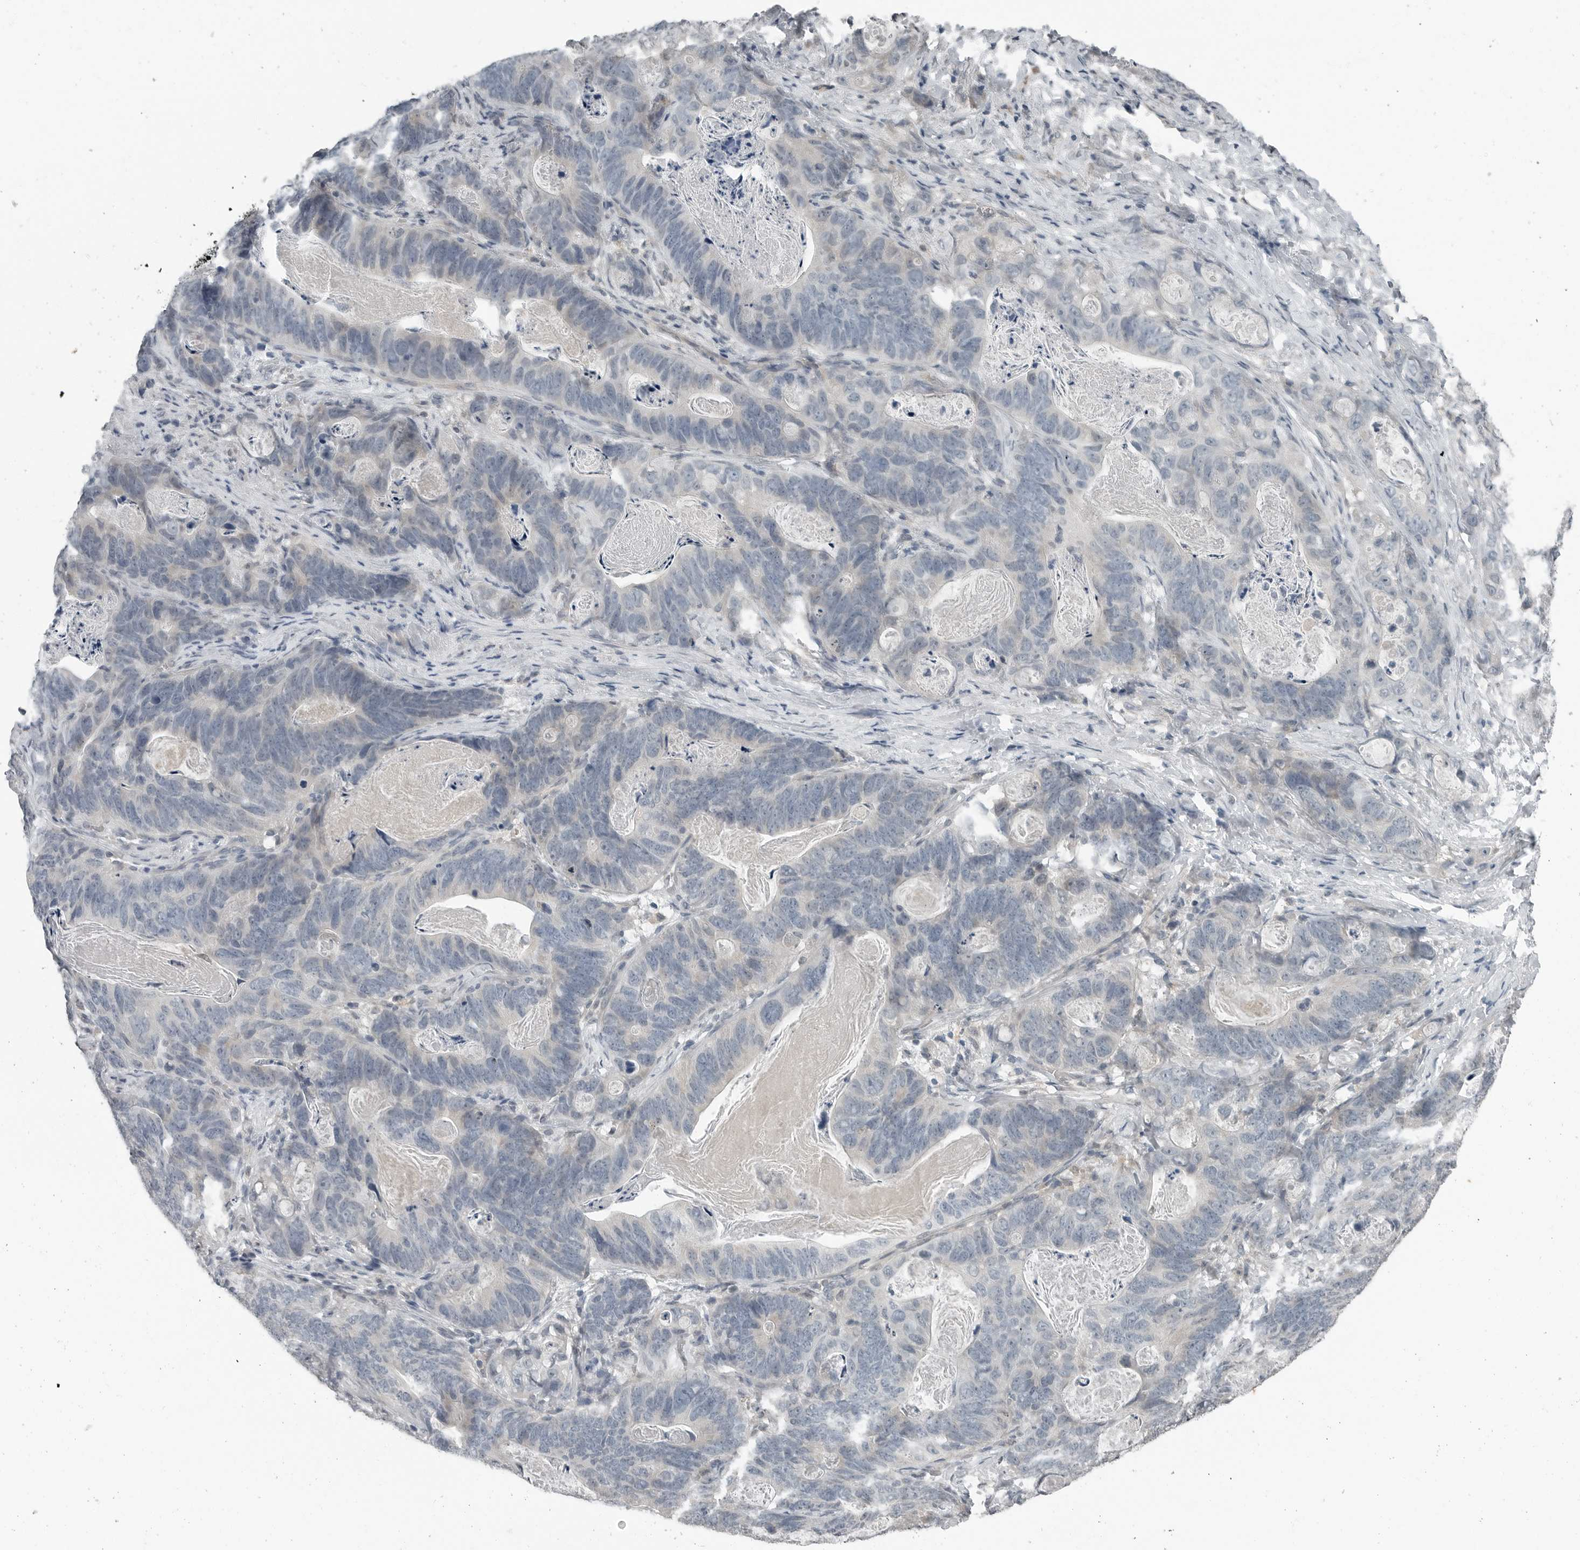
{"staining": {"intensity": "negative", "quantity": "none", "location": "none"}, "tissue": "stomach cancer", "cell_type": "Tumor cells", "image_type": "cancer", "snomed": [{"axis": "morphology", "description": "Normal tissue, NOS"}, {"axis": "morphology", "description": "Adenocarcinoma, NOS"}, {"axis": "topography", "description": "Stomach"}], "caption": "High power microscopy image of an immunohistochemistry (IHC) photomicrograph of adenocarcinoma (stomach), revealing no significant expression in tumor cells.", "gene": "KYAT1", "patient": {"sex": "female", "age": 89}}